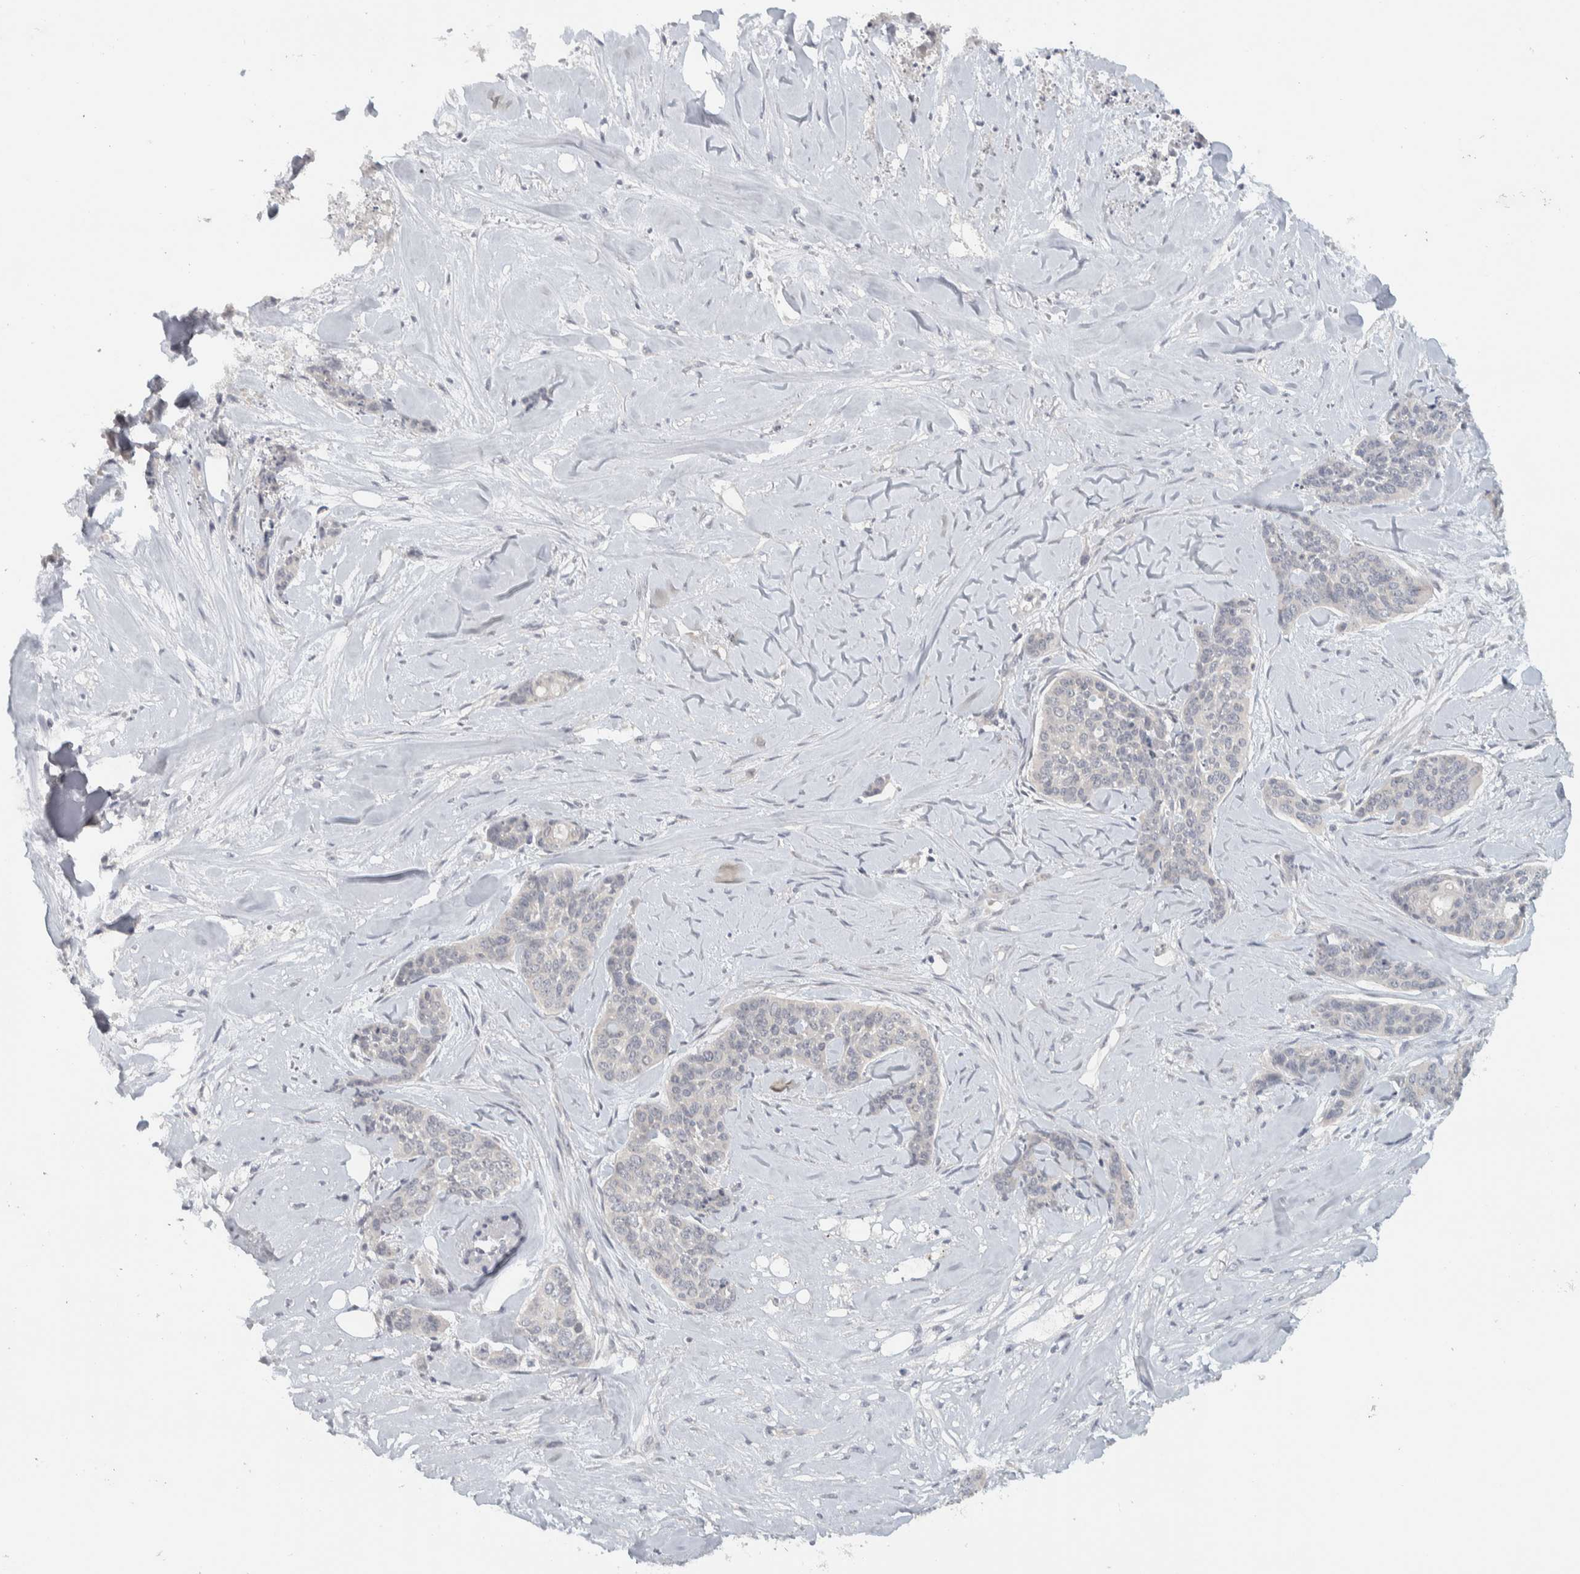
{"staining": {"intensity": "negative", "quantity": "none", "location": "none"}, "tissue": "skin cancer", "cell_type": "Tumor cells", "image_type": "cancer", "snomed": [{"axis": "morphology", "description": "Basal cell carcinoma"}, {"axis": "topography", "description": "Skin"}], "caption": "The immunohistochemistry histopathology image has no significant positivity in tumor cells of skin cancer tissue.", "gene": "AFP", "patient": {"sex": "female", "age": 64}}